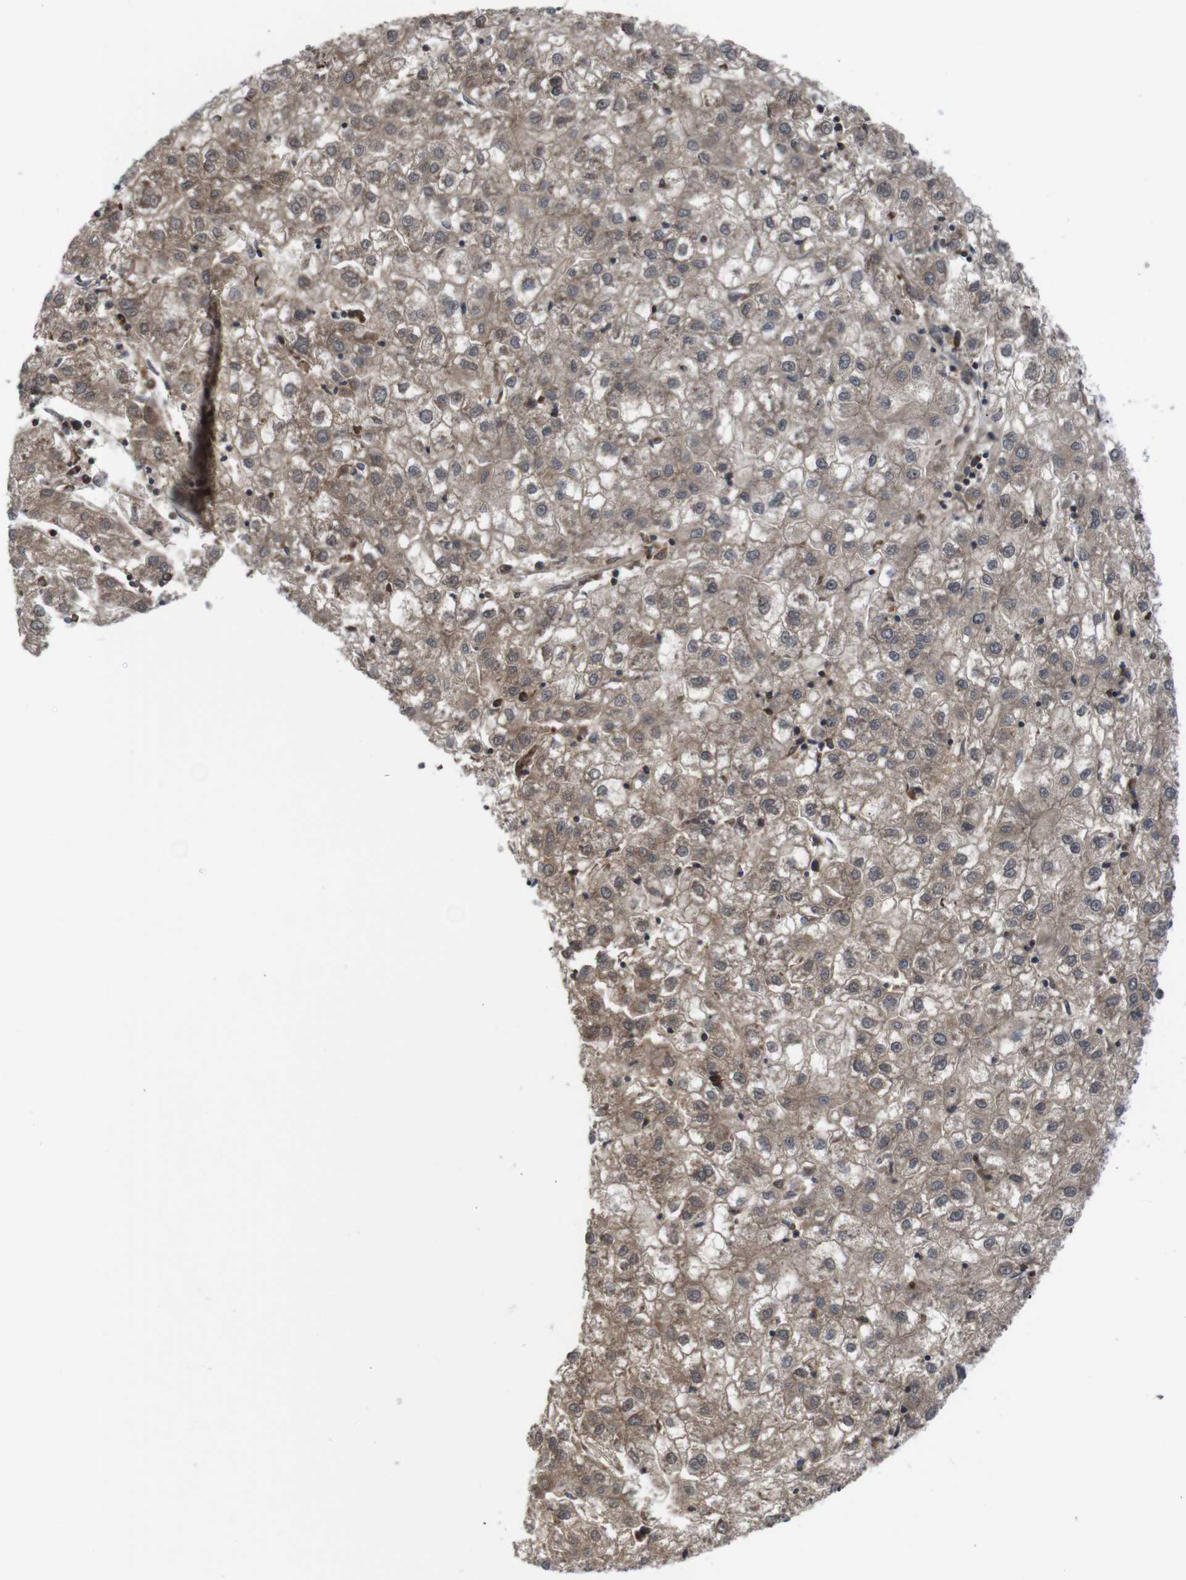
{"staining": {"intensity": "moderate", "quantity": ">75%", "location": "cytoplasmic/membranous"}, "tissue": "liver cancer", "cell_type": "Tumor cells", "image_type": "cancer", "snomed": [{"axis": "morphology", "description": "Carcinoma, Hepatocellular, NOS"}, {"axis": "topography", "description": "Liver"}], "caption": "A high-resolution image shows immunohistochemistry staining of hepatocellular carcinoma (liver), which displays moderate cytoplasmic/membranous expression in approximately >75% of tumor cells.", "gene": "PTPN1", "patient": {"sex": "male", "age": 72}}